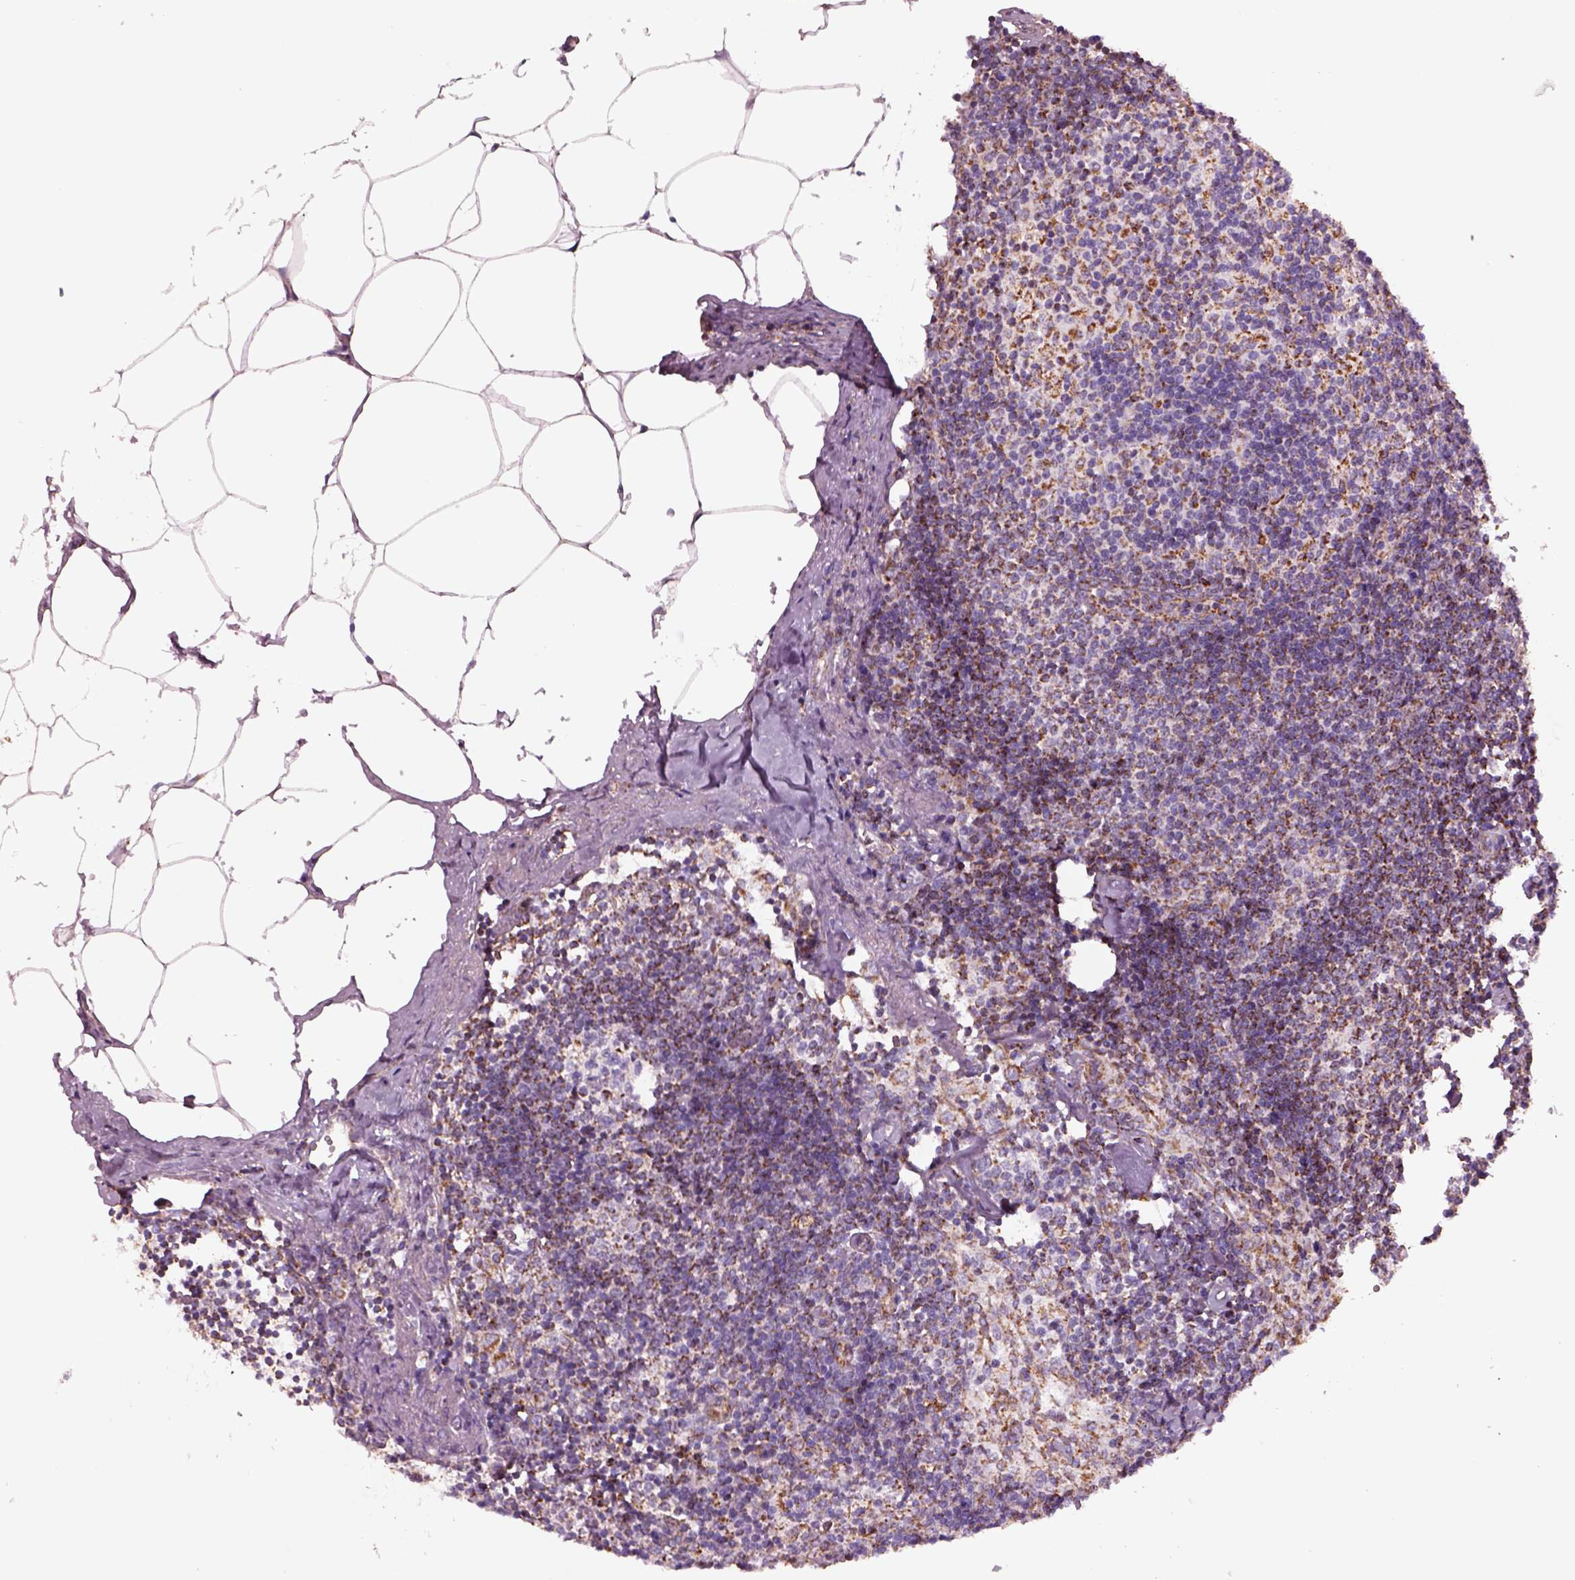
{"staining": {"intensity": "strong", "quantity": "<25%", "location": "cytoplasmic/membranous"}, "tissue": "lymph node", "cell_type": "Germinal center cells", "image_type": "normal", "snomed": [{"axis": "morphology", "description": "Normal tissue, NOS"}, {"axis": "topography", "description": "Lymph node"}], "caption": "IHC of unremarkable lymph node shows medium levels of strong cytoplasmic/membranous expression in approximately <25% of germinal center cells.", "gene": "SLC25A24", "patient": {"sex": "female", "age": 69}}